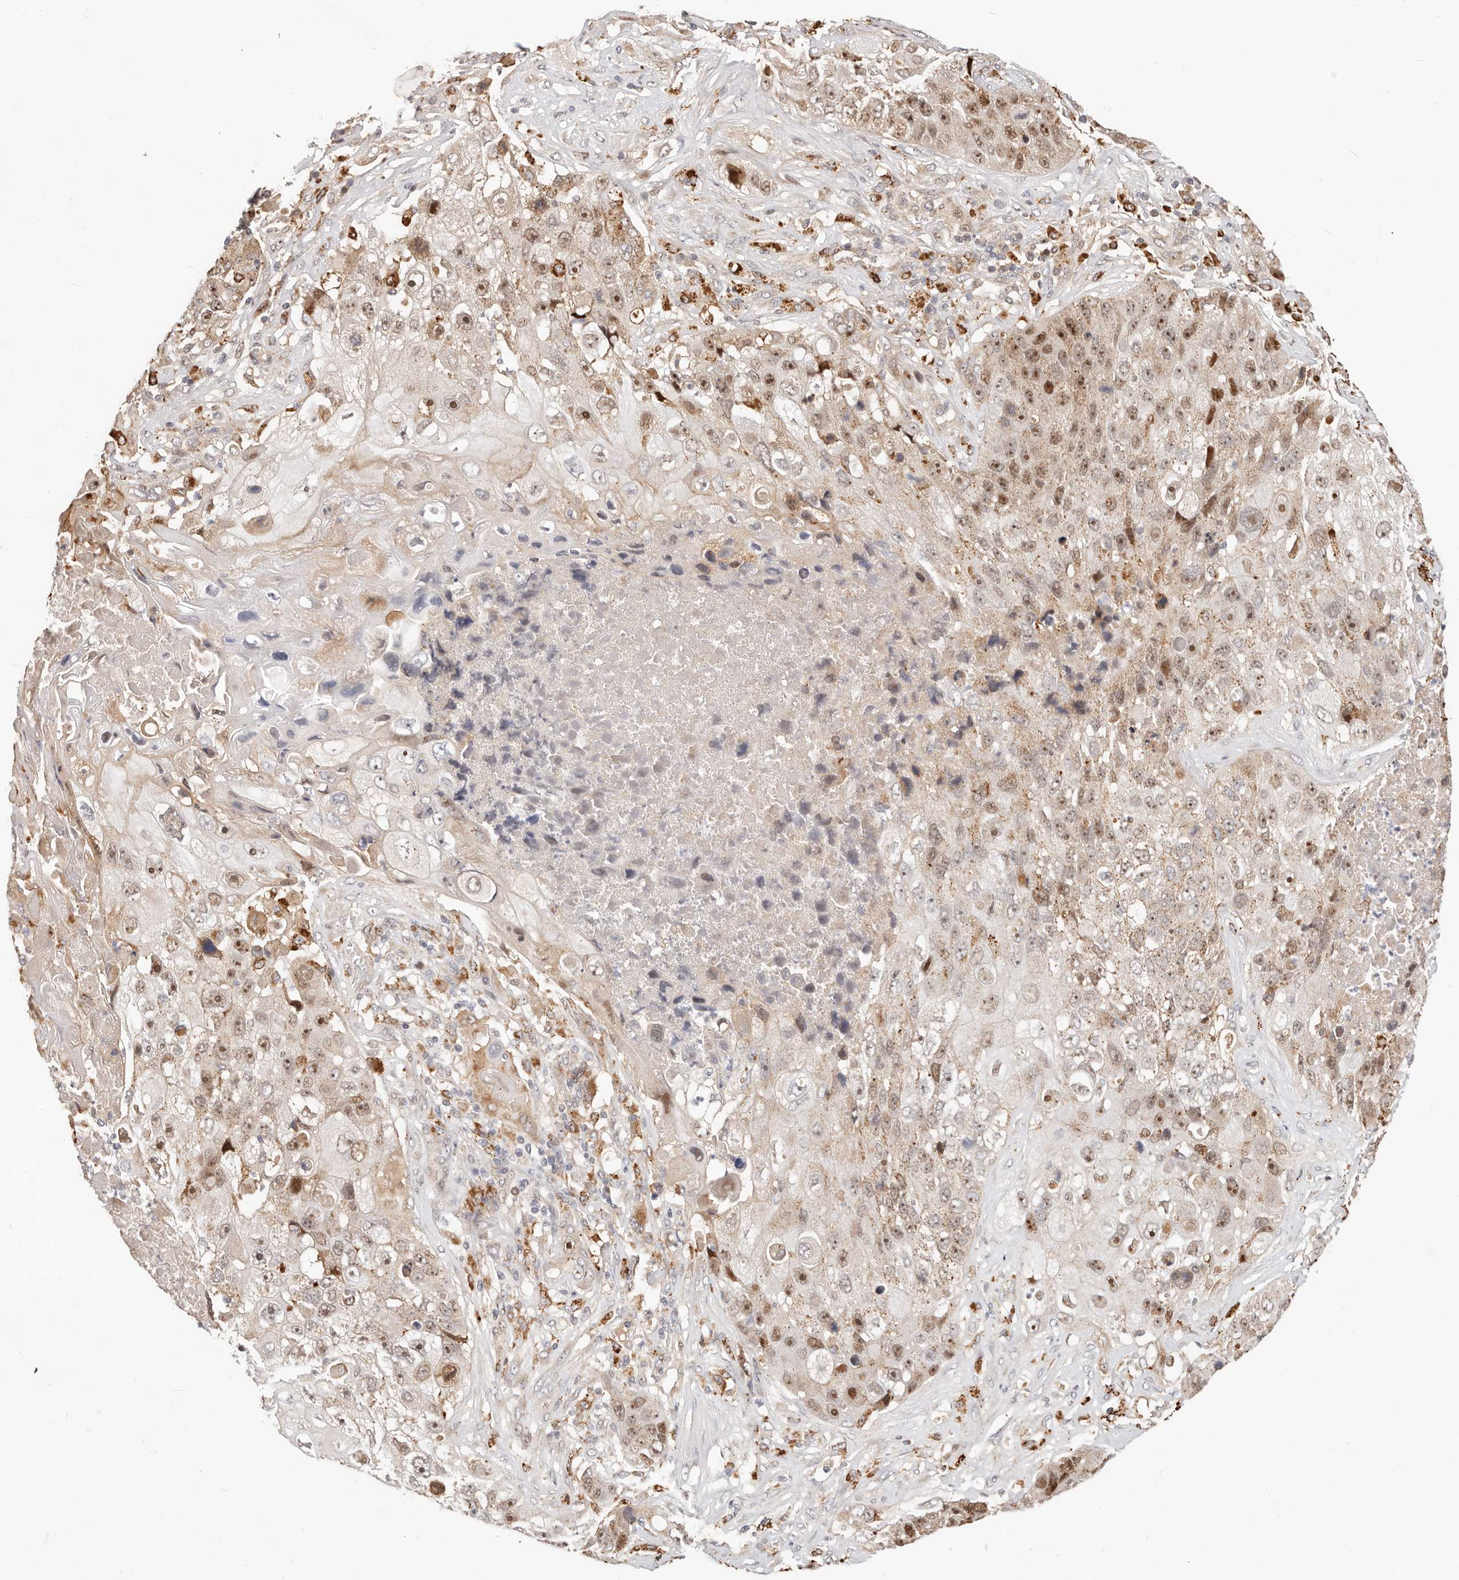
{"staining": {"intensity": "moderate", "quantity": ">75%", "location": "cytoplasmic/membranous,nuclear"}, "tissue": "lung cancer", "cell_type": "Tumor cells", "image_type": "cancer", "snomed": [{"axis": "morphology", "description": "Squamous cell carcinoma, NOS"}, {"axis": "topography", "description": "Lung"}], "caption": "IHC staining of lung cancer, which demonstrates medium levels of moderate cytoplasmic/membranous and nuclear positivity in approximately >75% of tumor cells indicating moderate cytoplasmic/membranous and nuclear protein staining. The staining was performed using DAB (brown) for protein detection and nuclei were counterstained in hematoxylin (blue).", "gene": "ZRANB1", "patient": {"sex": "male", "age": 61}}